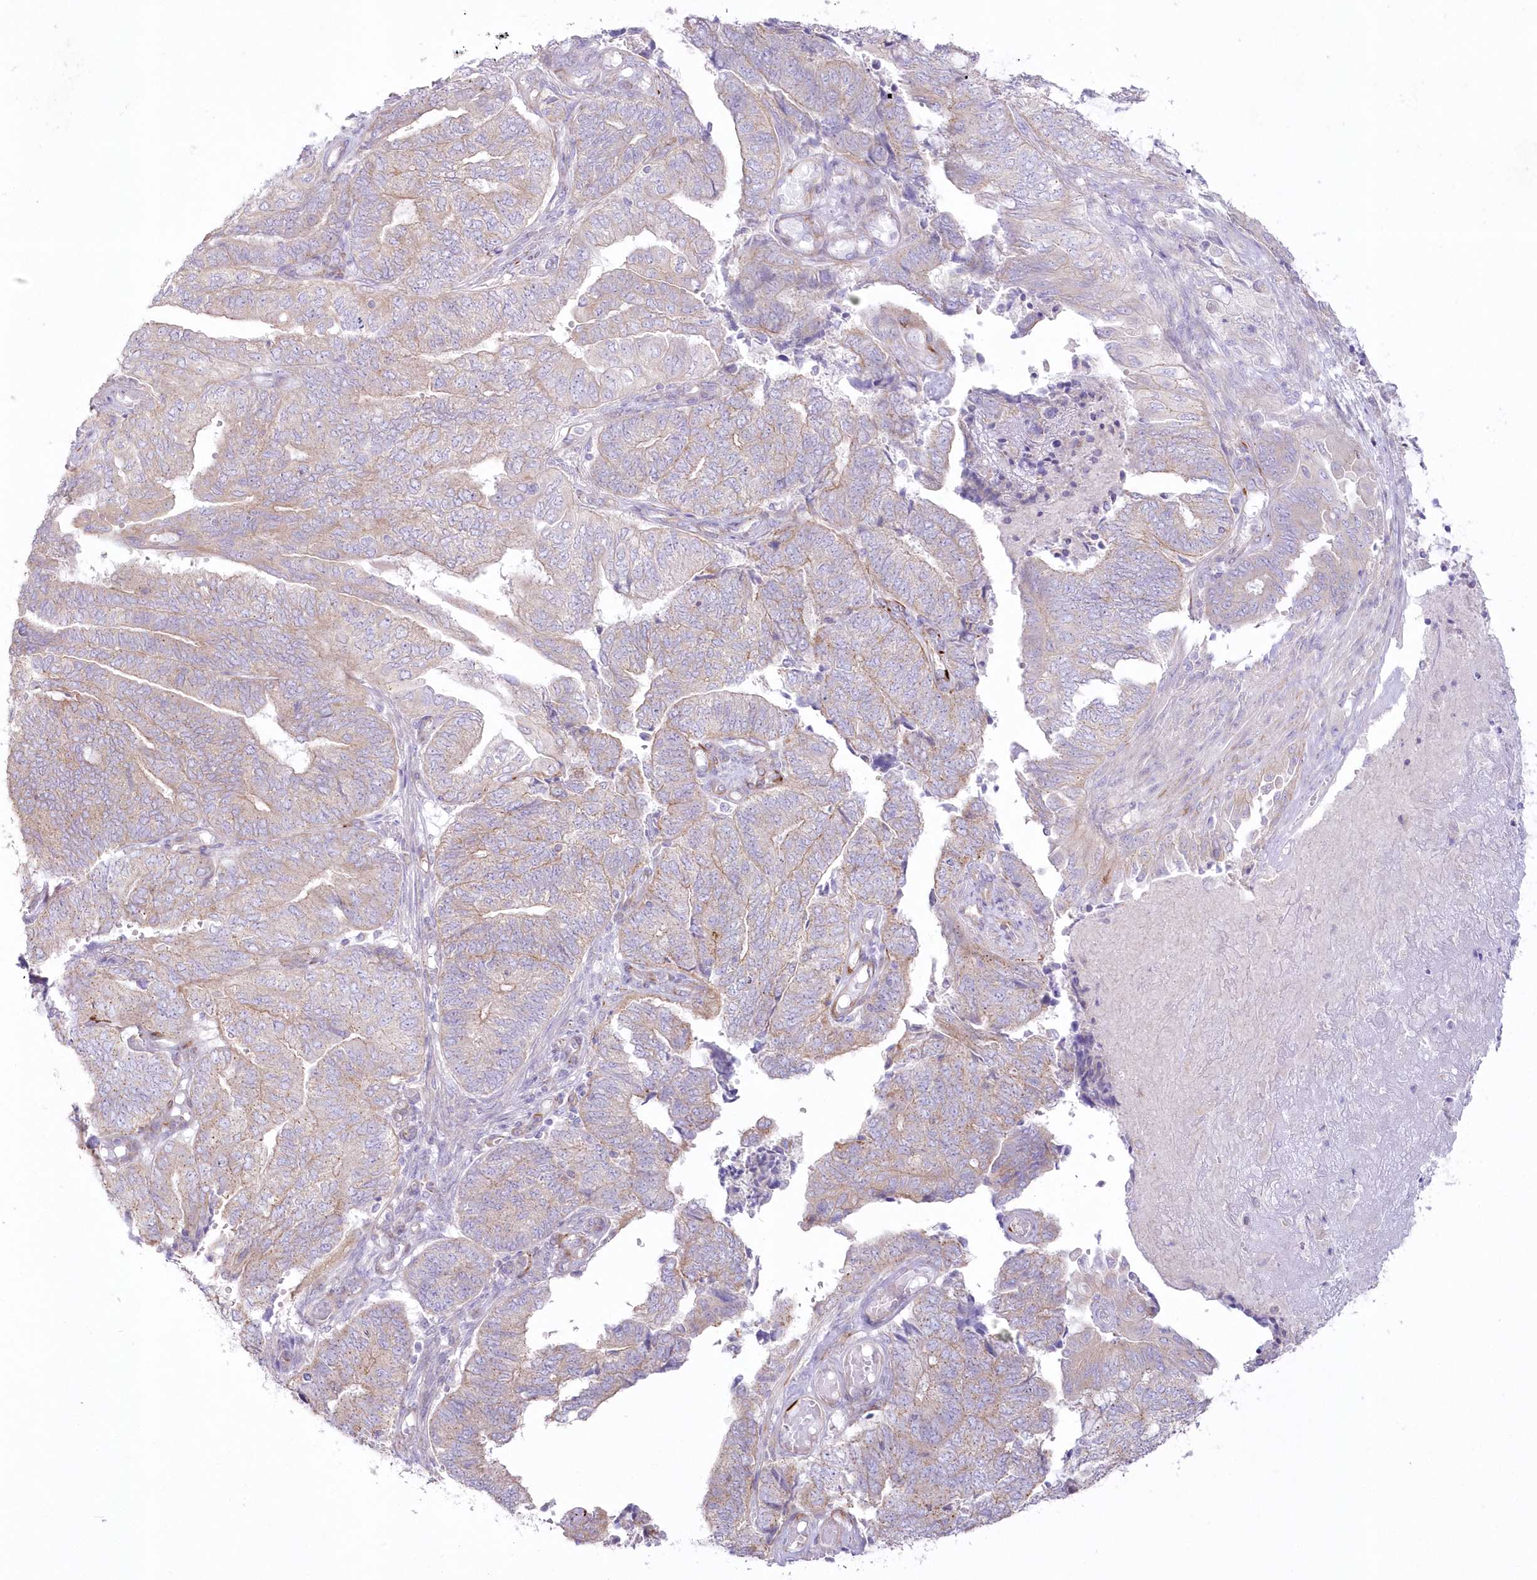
{"staining": {"intensity": "weak", "quantity": "25%-75%", "location": "cytoplasmic/membranous"}, "tissue": "endometrial cancer", "cell_type": "Tumor cells", "image_type": "cancer", "snomed": [{"axis": "morphology", "description": "Adenocarcinoma, NOS"}, {"axis": "topography", "description": "Uterus"}, {"axis": "topography", "description": "Endometrium"}], "caption": "This histopathology image reveals immunohistochemistry (IHC) staining of adenocarcinoma (endometrial), with low weak cytoplasmic/membranous positivity in about 25%-75% of tumor cells.", "gene": "ZNF843", "patient": {"sex": "female", "age": 70}}